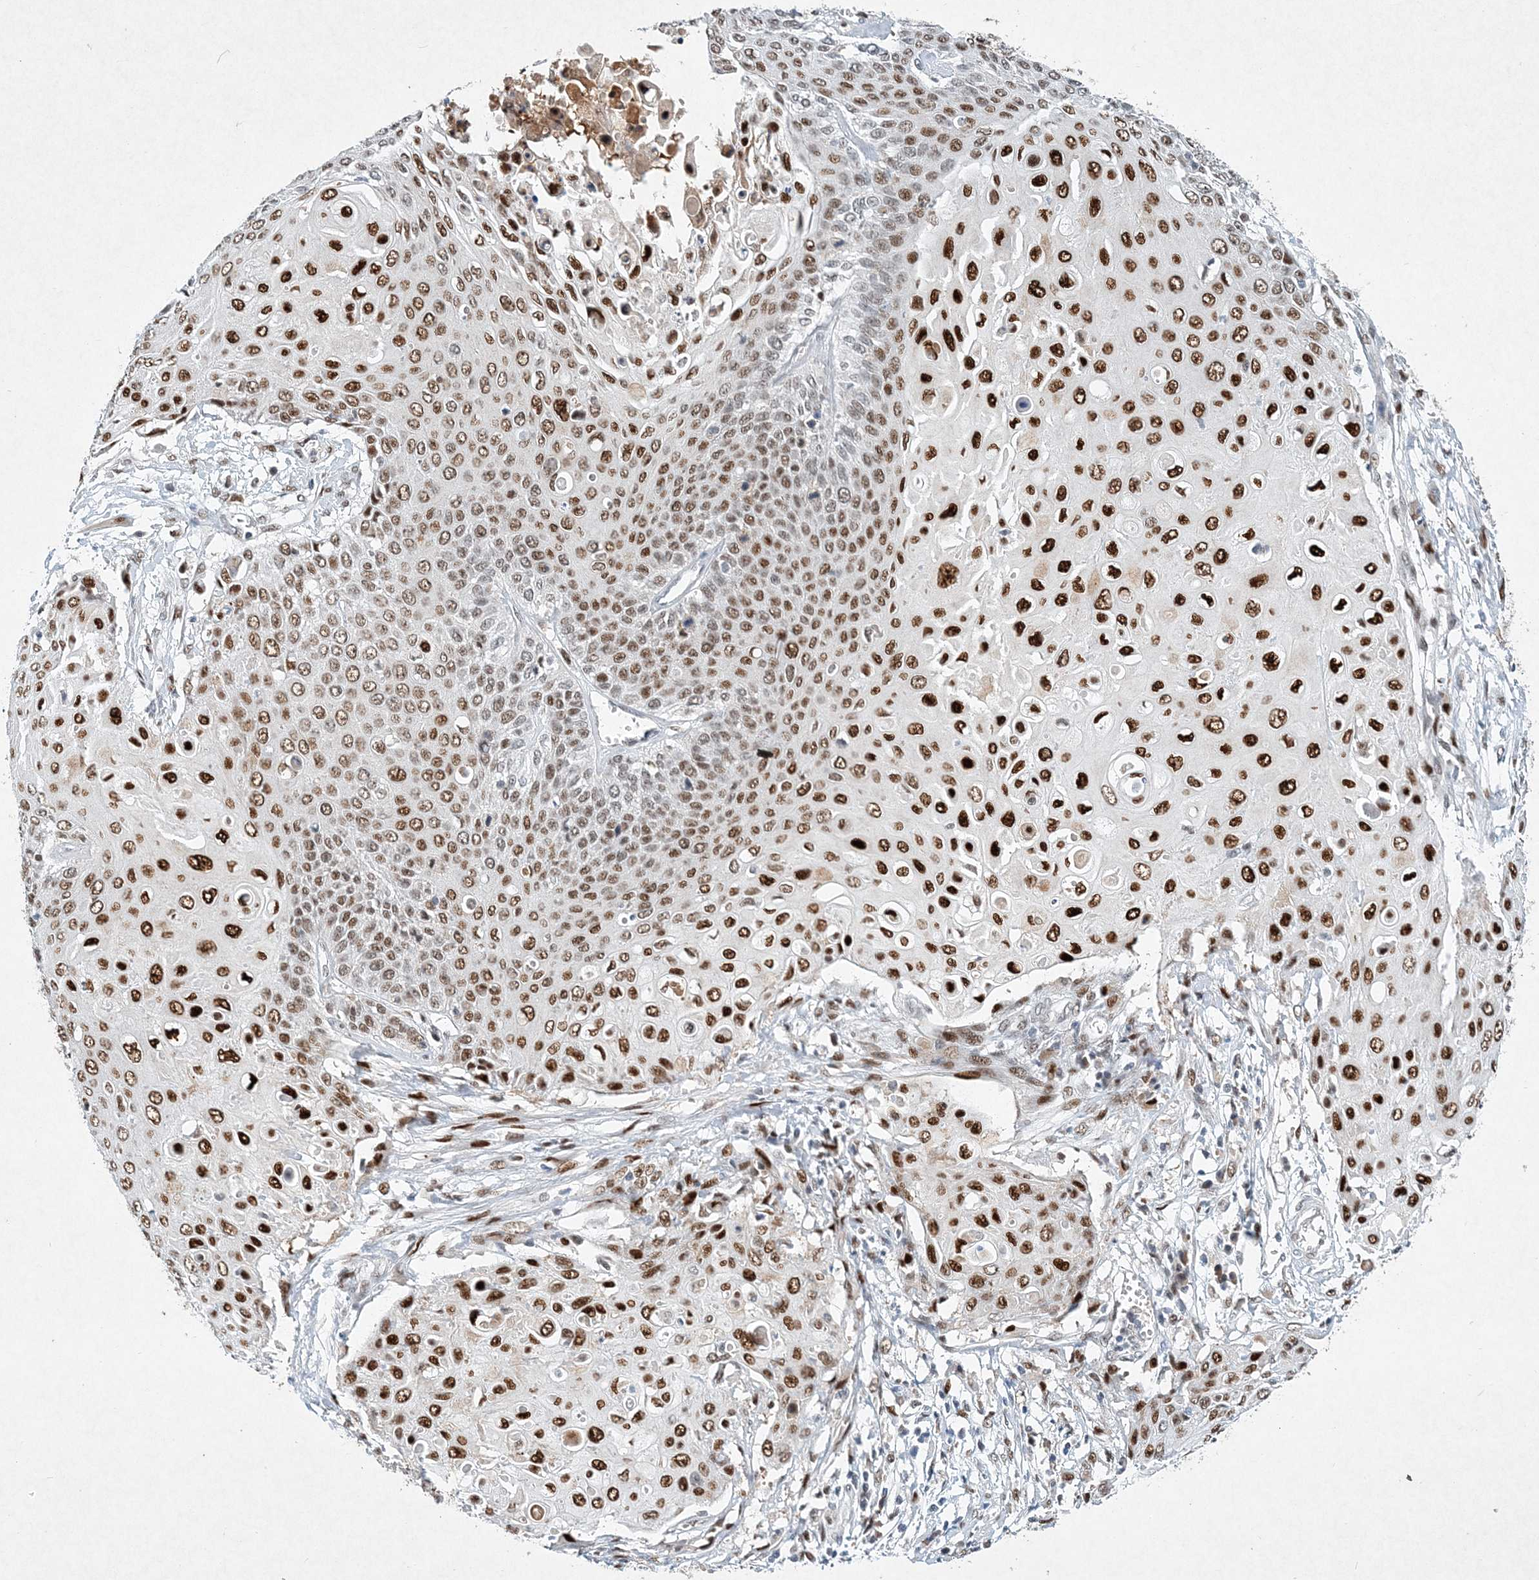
{"staining": {"intensity": "strong", "quantity": ">75%", "location": "nuclear"}, "tissue": "cervical cancer", "cell_type": "Tumor cells", "image_type": "cancer", "snomed": [{"axis": "morphology", "description": "Squamous cell carcinoma, NOS"}, {"axis": "topography", "description": "Cervix"}], "caption": "Immunohistochemistry staining of squamous cell carcinoma (cervical), which exhibits high levels of strong nuclear expression in approximately >75% of tumor cells indicating strong nuclear protein staining. The staining was performed using DAB (brown) for protein detection and nuclei were counterstained in hematoxylin (blue).", "gene": "KPNA4", "patient": {"sex": "female", "age": 39}}